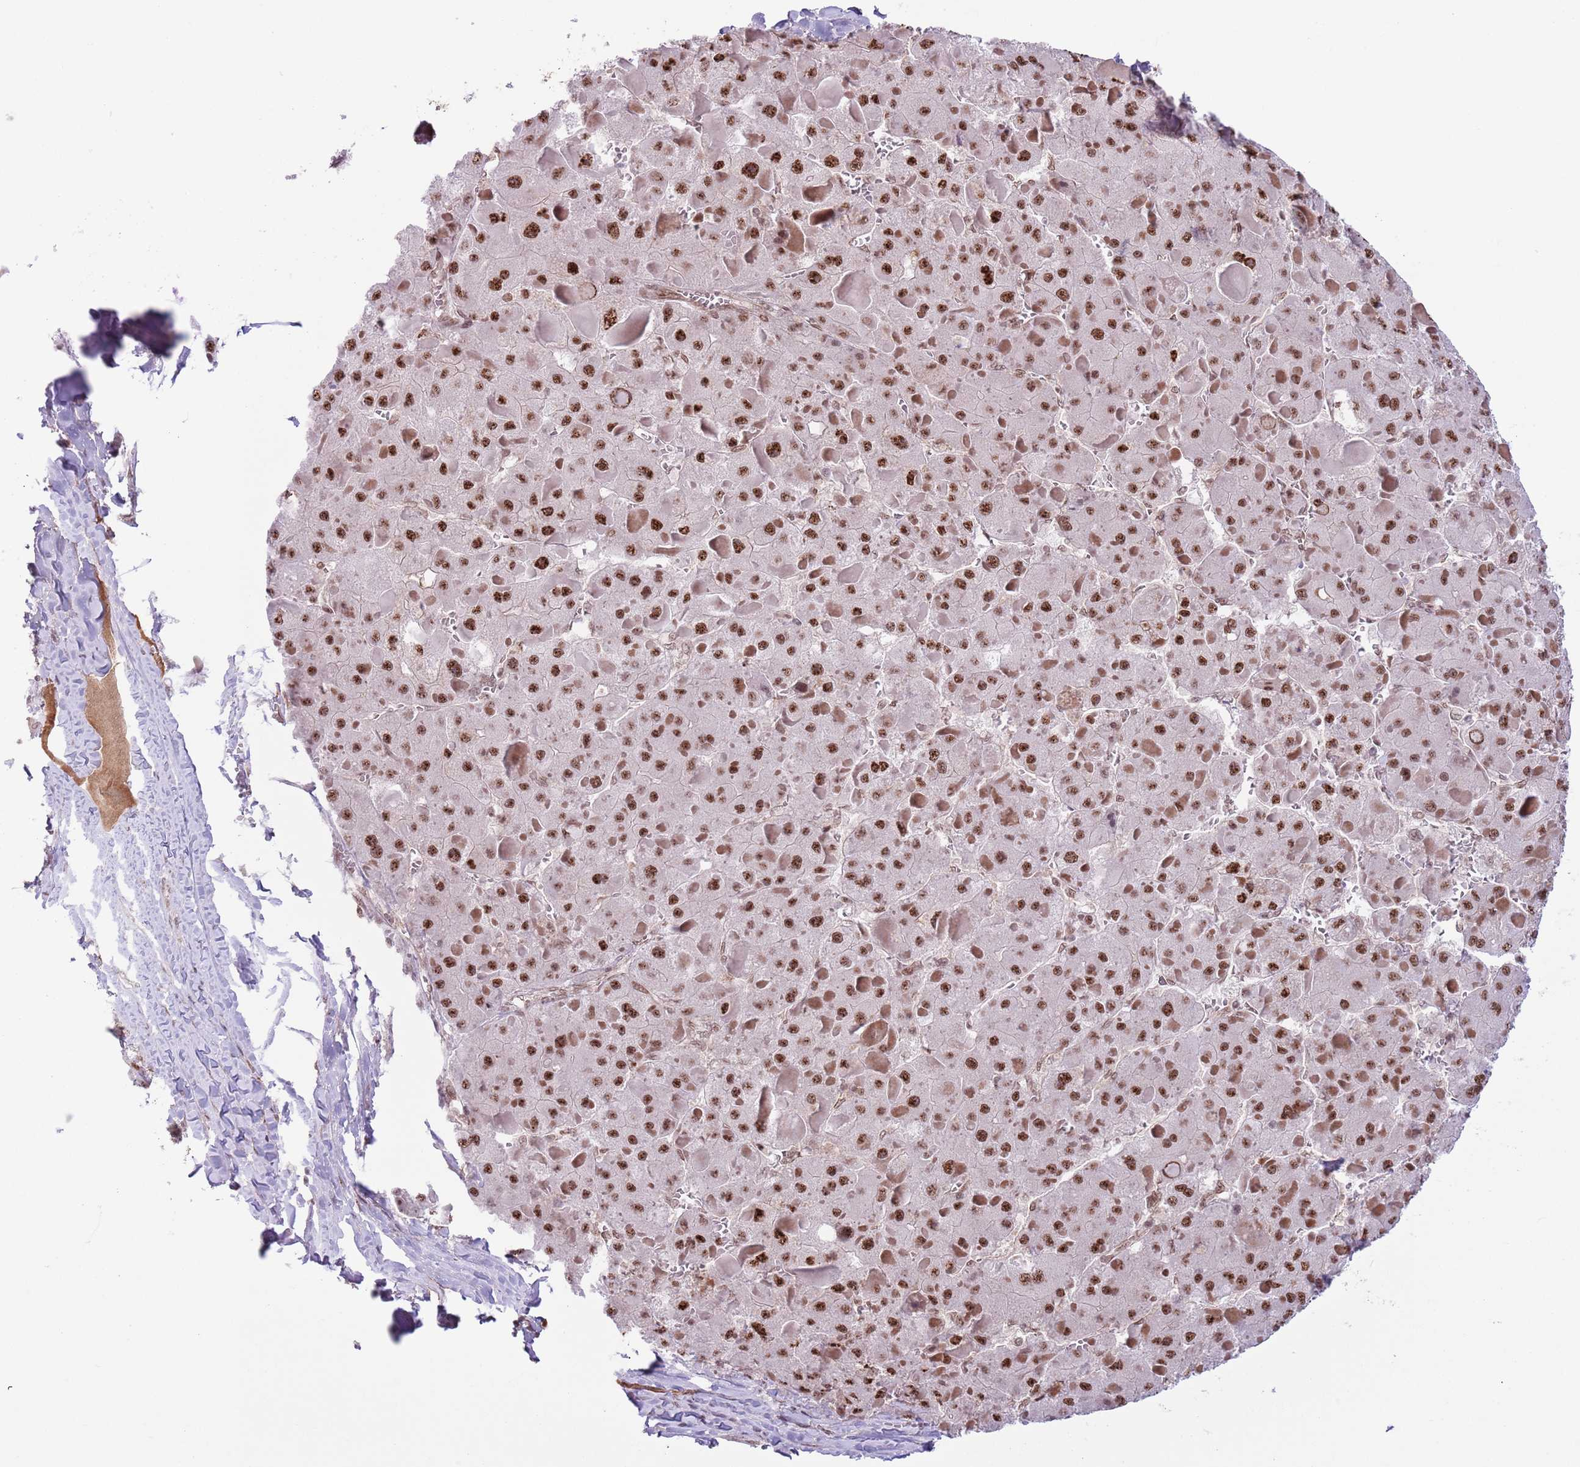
{"staining": {"intensity": "strong", "quantity": ">75%", "location": "nuclear"}, "tissue": "liver cancer", "cell_type": "Tumor cells", "image_type": "cancer", "snomed": [{"axis": "morphology", "description": "Carcinoma, Hepatocellular, NOS"}, {"axis": "topography", "description": "Liver"}], "caption": "Immunohistochemical staining of liver cancer (hepatocellular carcinoma) displays high levels of strong nuclear protein positivity in about >75% of tumor cells. (DAB = brown stain, brightfield microscopy at high magnification).", "gene": "SIPA1L3", "patient": {"sex": "female", "age": 73}}